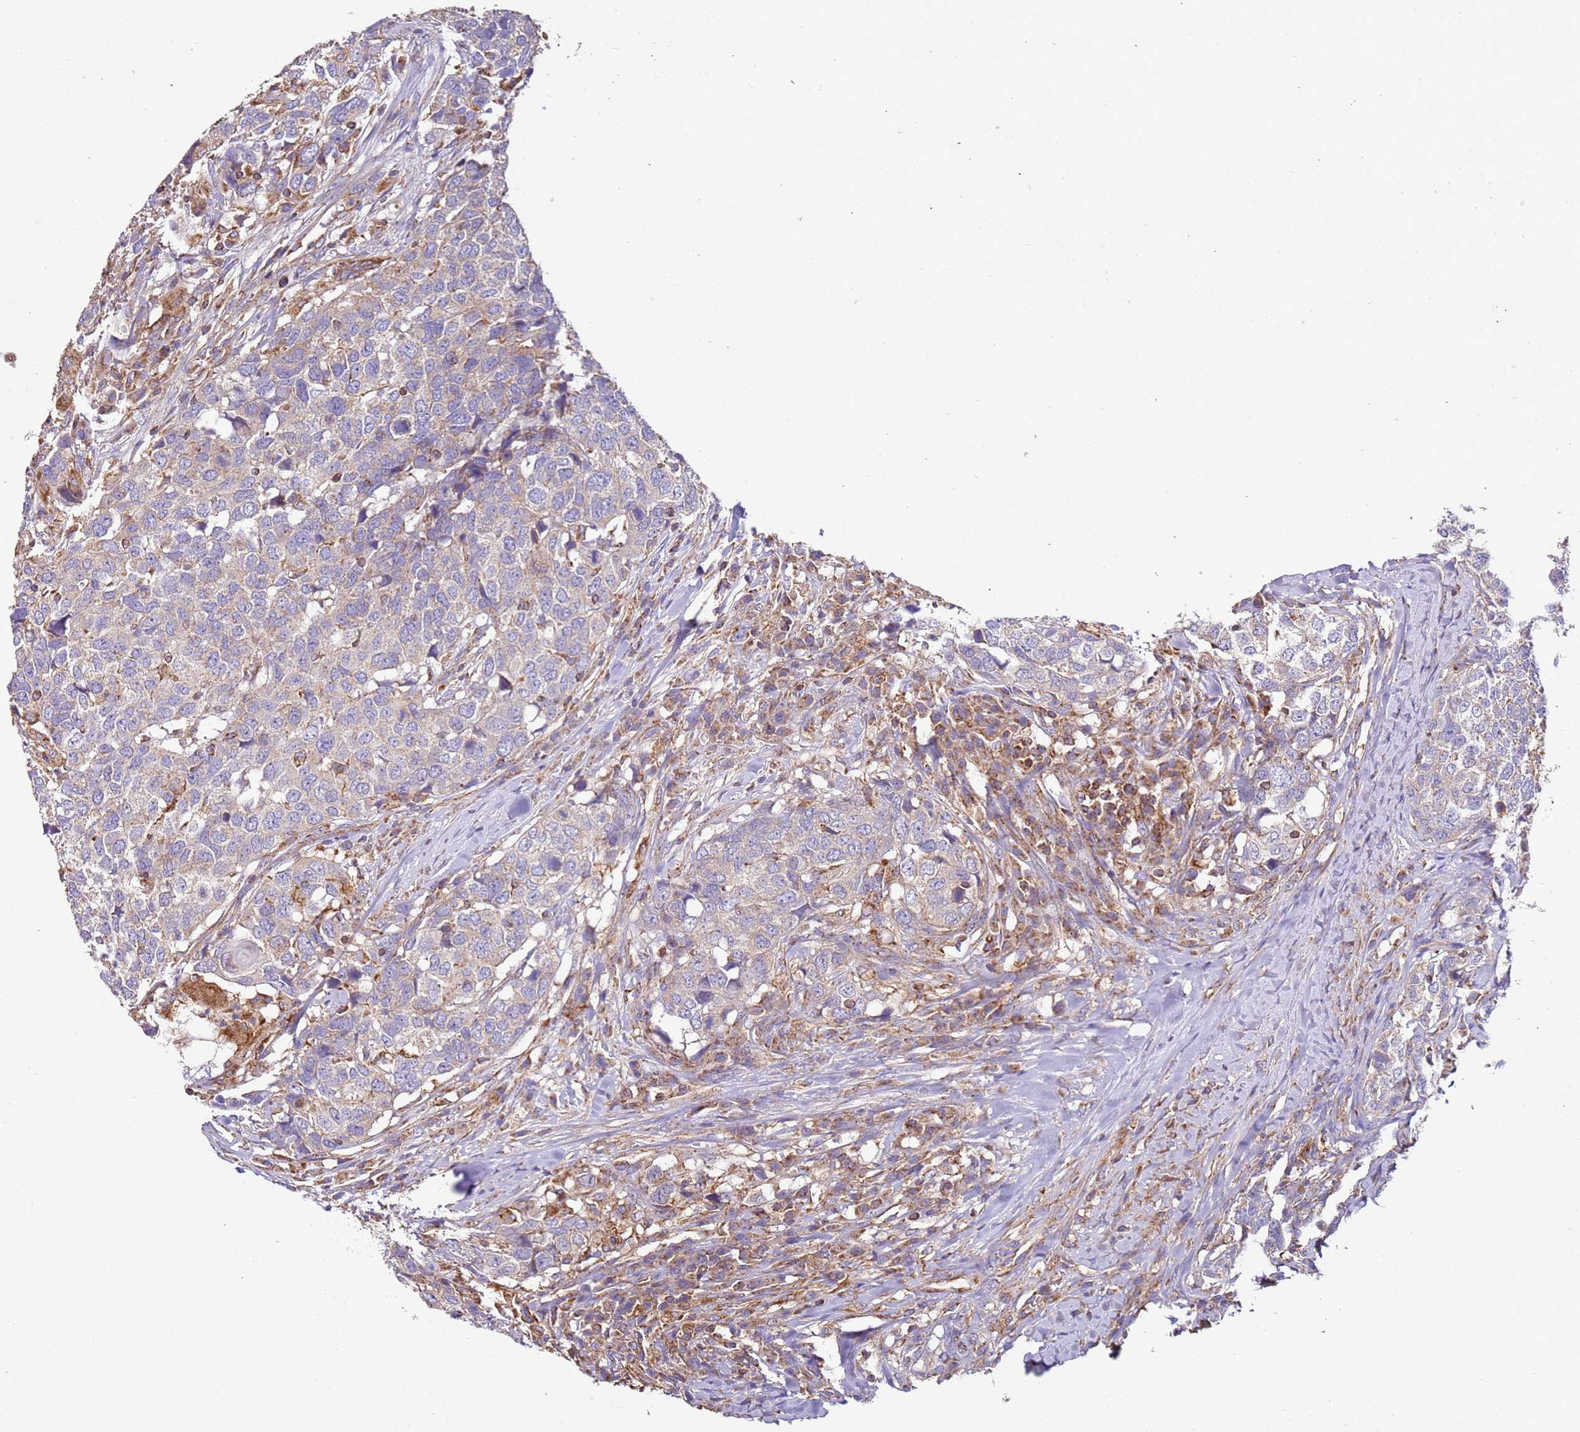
{"staining": {"intensity": "negative", "quantity": "none", "location": "none"}, "tissue": "head and neck cancer", "cell_type": "Tumor cells", "image_type": "cancer", "snomed": [{"axis": "morphology", "description": "Normal tissue, NOS"}, {"axis": "morphology", "description": "Squamous cell carcinoma, NOS"}, {"axis": "topography", "description": "Skeletal muscle"}, {"axis": "topography", "description": "Vascular tissue"}, {"axis": "topography", "description": "Peripheral nerve tissue"}, {"axis": "topography", "description": "Head-Neck"}], "caption": "Immunohistochemistry image of neoplastic tissue: head and neck squamous cell carcinoma stained with DAB (3,3'-diaminobenzidine) reveals no significant protein positivity in tumor cells.", "gene": "RMND5A", "patient": {"sex": "male", "age": 66}}